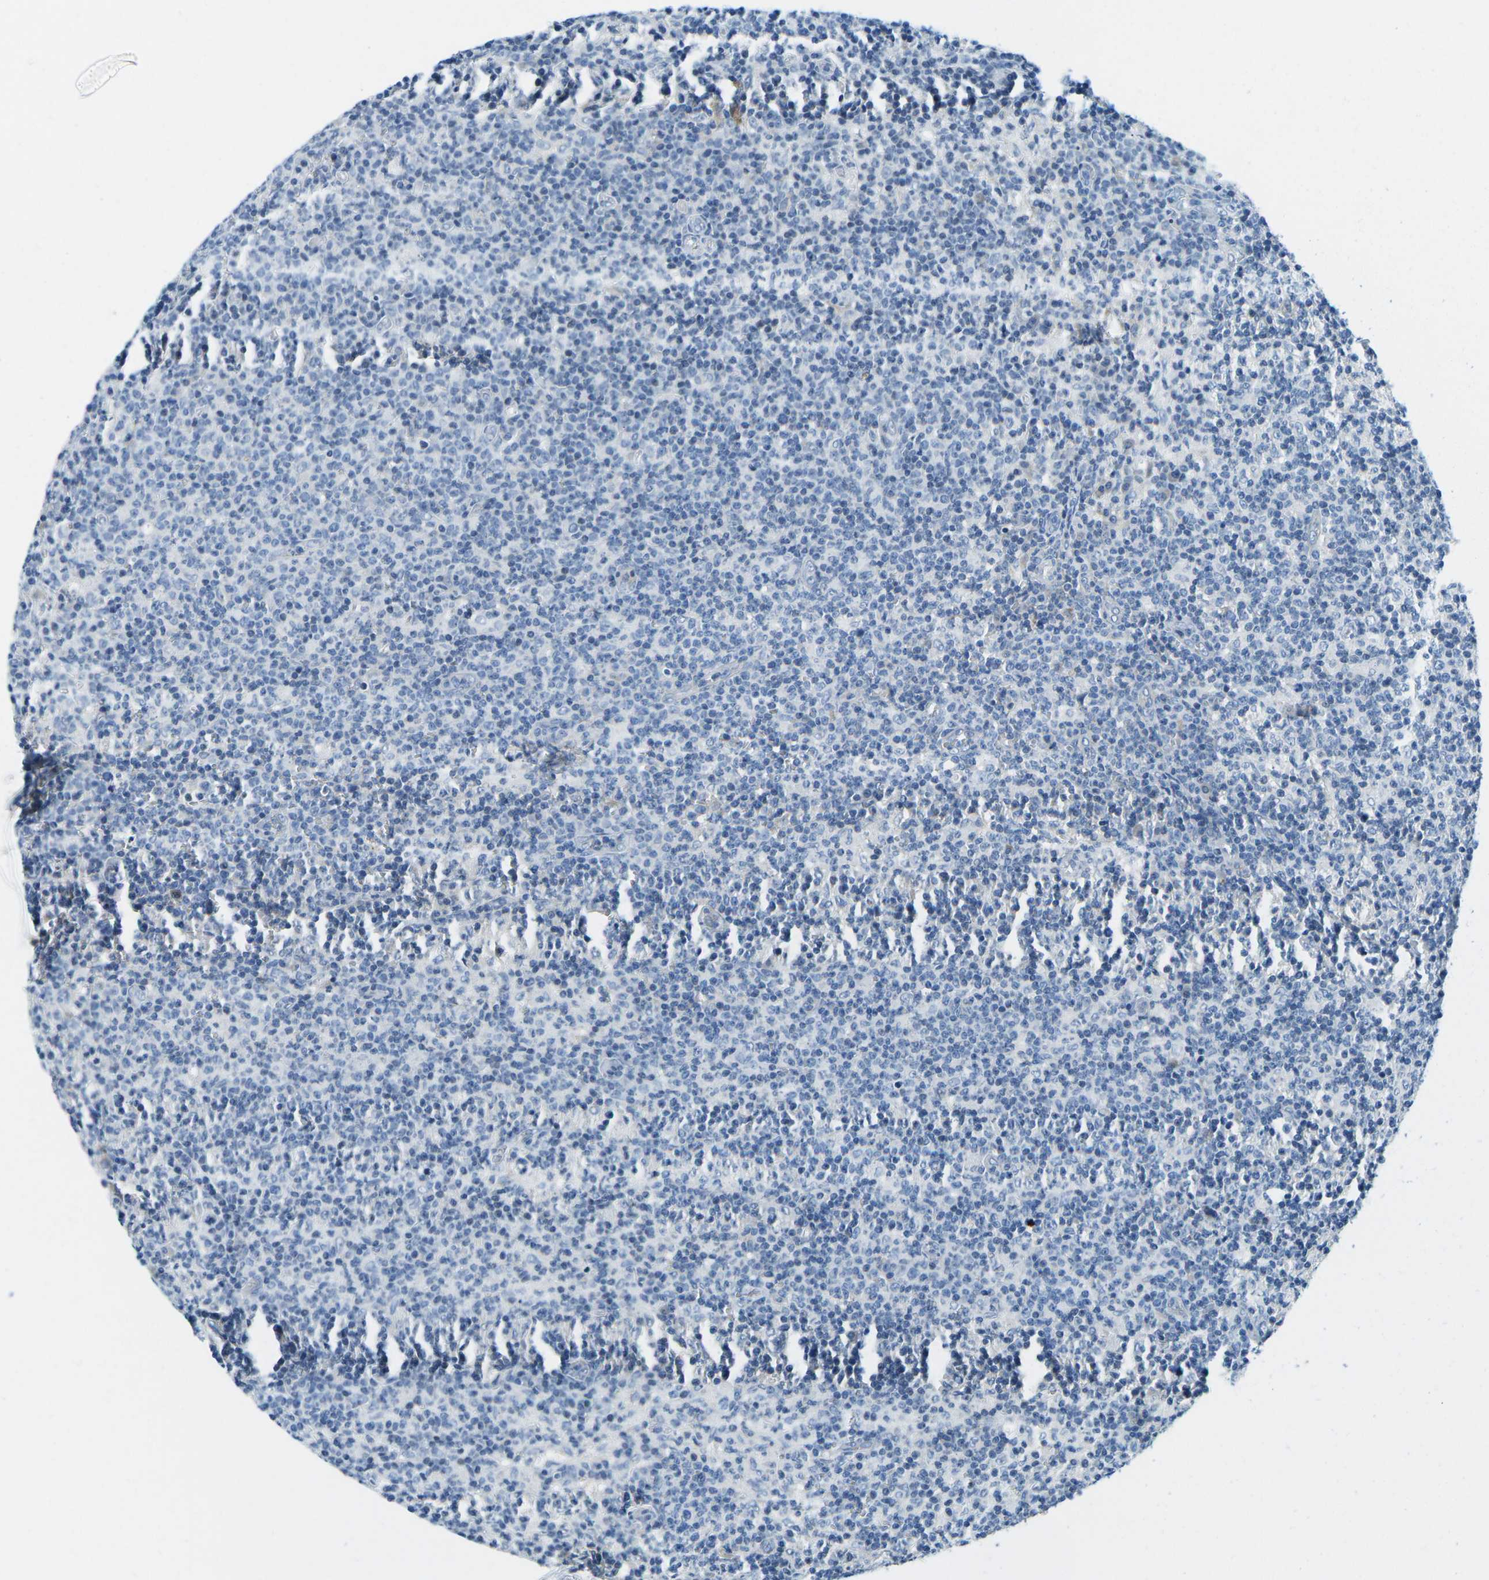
{"staining": {"intensity": "negative", "quantity": "none", "location": "none"}, "tissue": "lymph node", "cell_type": "Germinal center cells", "image_type": "normal", "snomed": [{"axis": "morphology", "description": "Normal tissue, NOS"}, {"axis": "morphology", "description": "Inflammation, NOS"}, {"axis": "topography", "description": "Lymph node"}], "caption": "DAB (3,3'-diaminobenzidine) immunohistochemical staining of benign lymph node displays no significant staining in germinal center cells.", "gene": "CFB", "patient": {"sex": "male", "age": 55}}